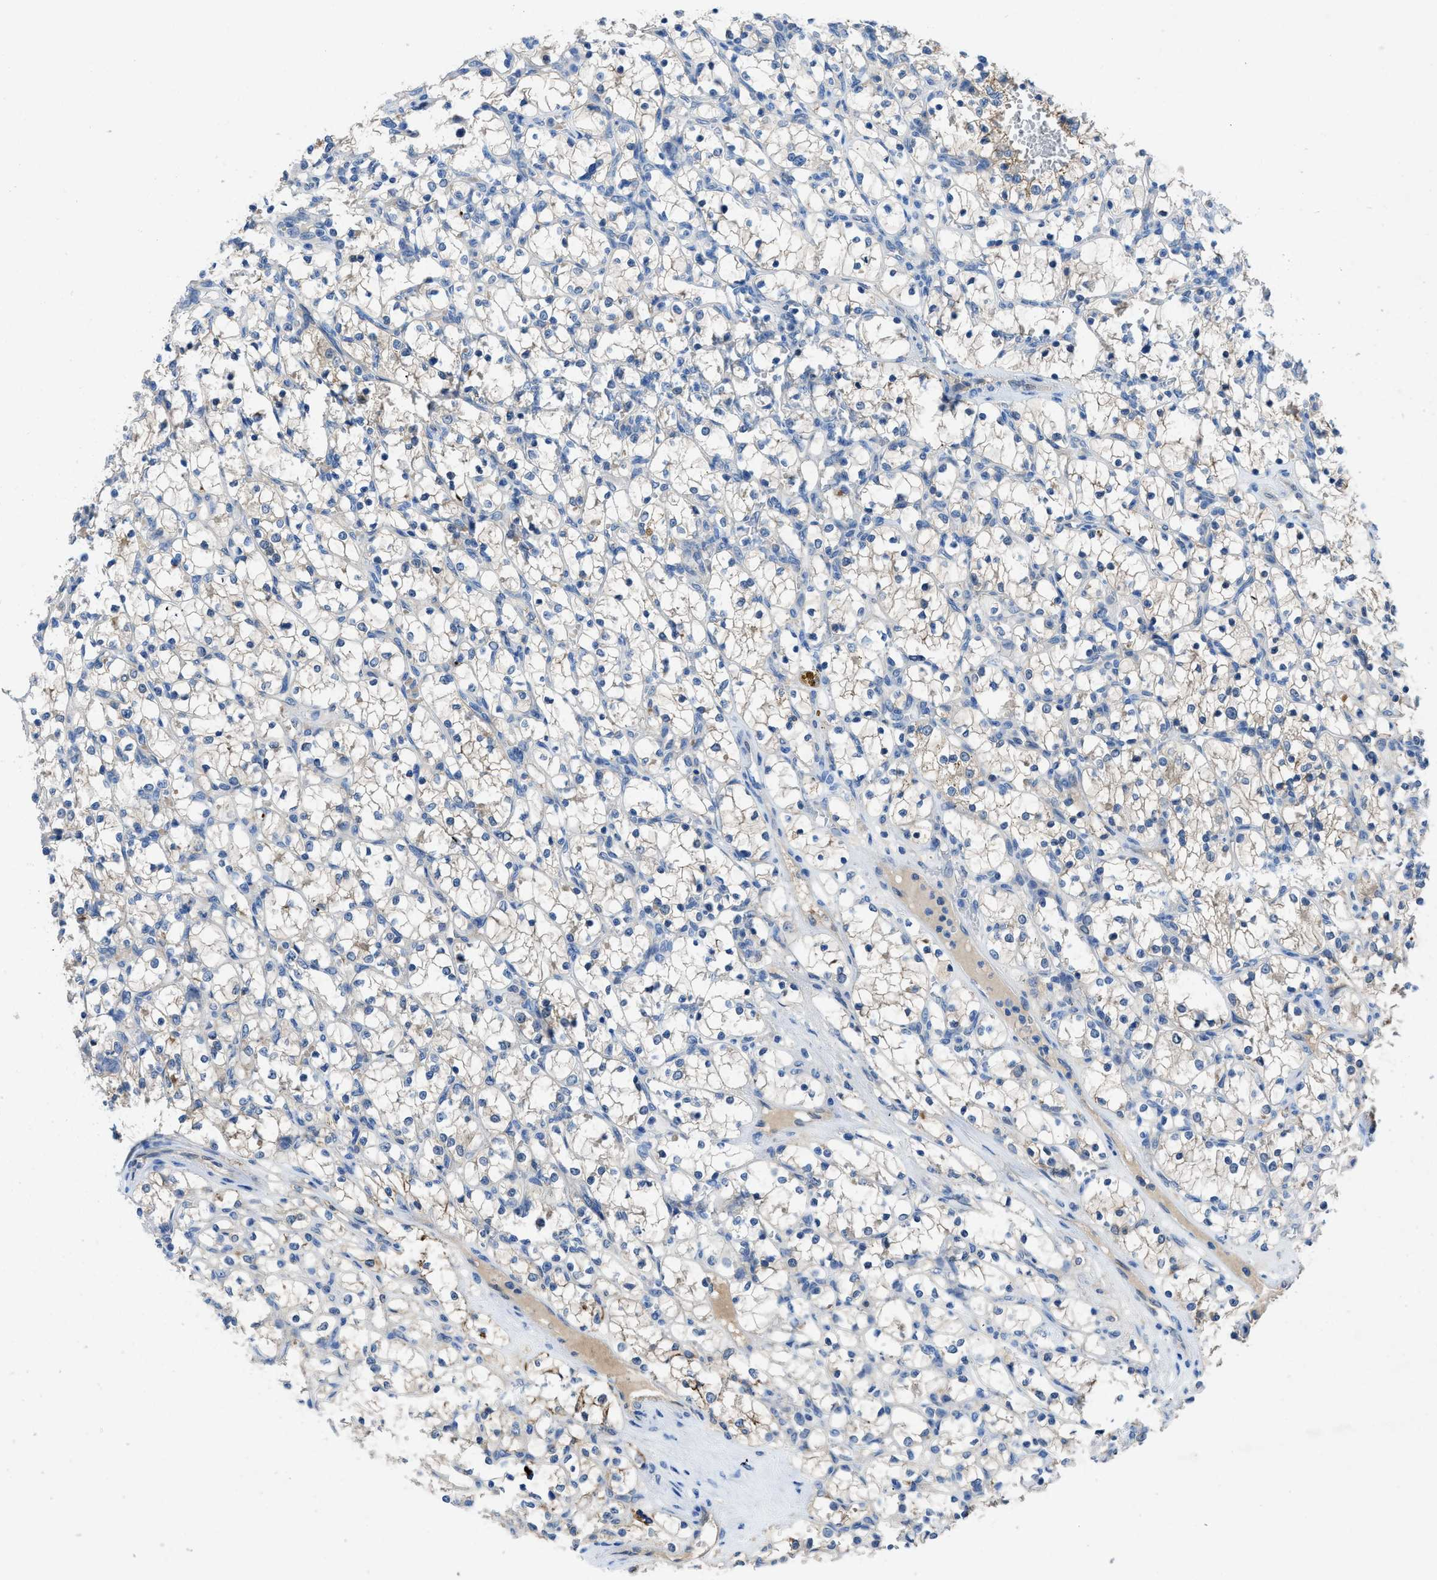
{"staining": {"intensity": "negative", "quantity": "none", "location": "none"}, "tissue": "renal cancer", "cell_type": "Tumor cells", "image_type": "cancer", "snomed": [{"axis": "morphology", "description": "Adenocarcinoma, NOS"}, {"axis": "topography", "description": "Kidney"}], "caption": "Histopathology image shows no protein expression in tumor cells of renal cancer tissue.", "gene": "PTGFRN", "patient": {"sex": "female", "age": 69}}